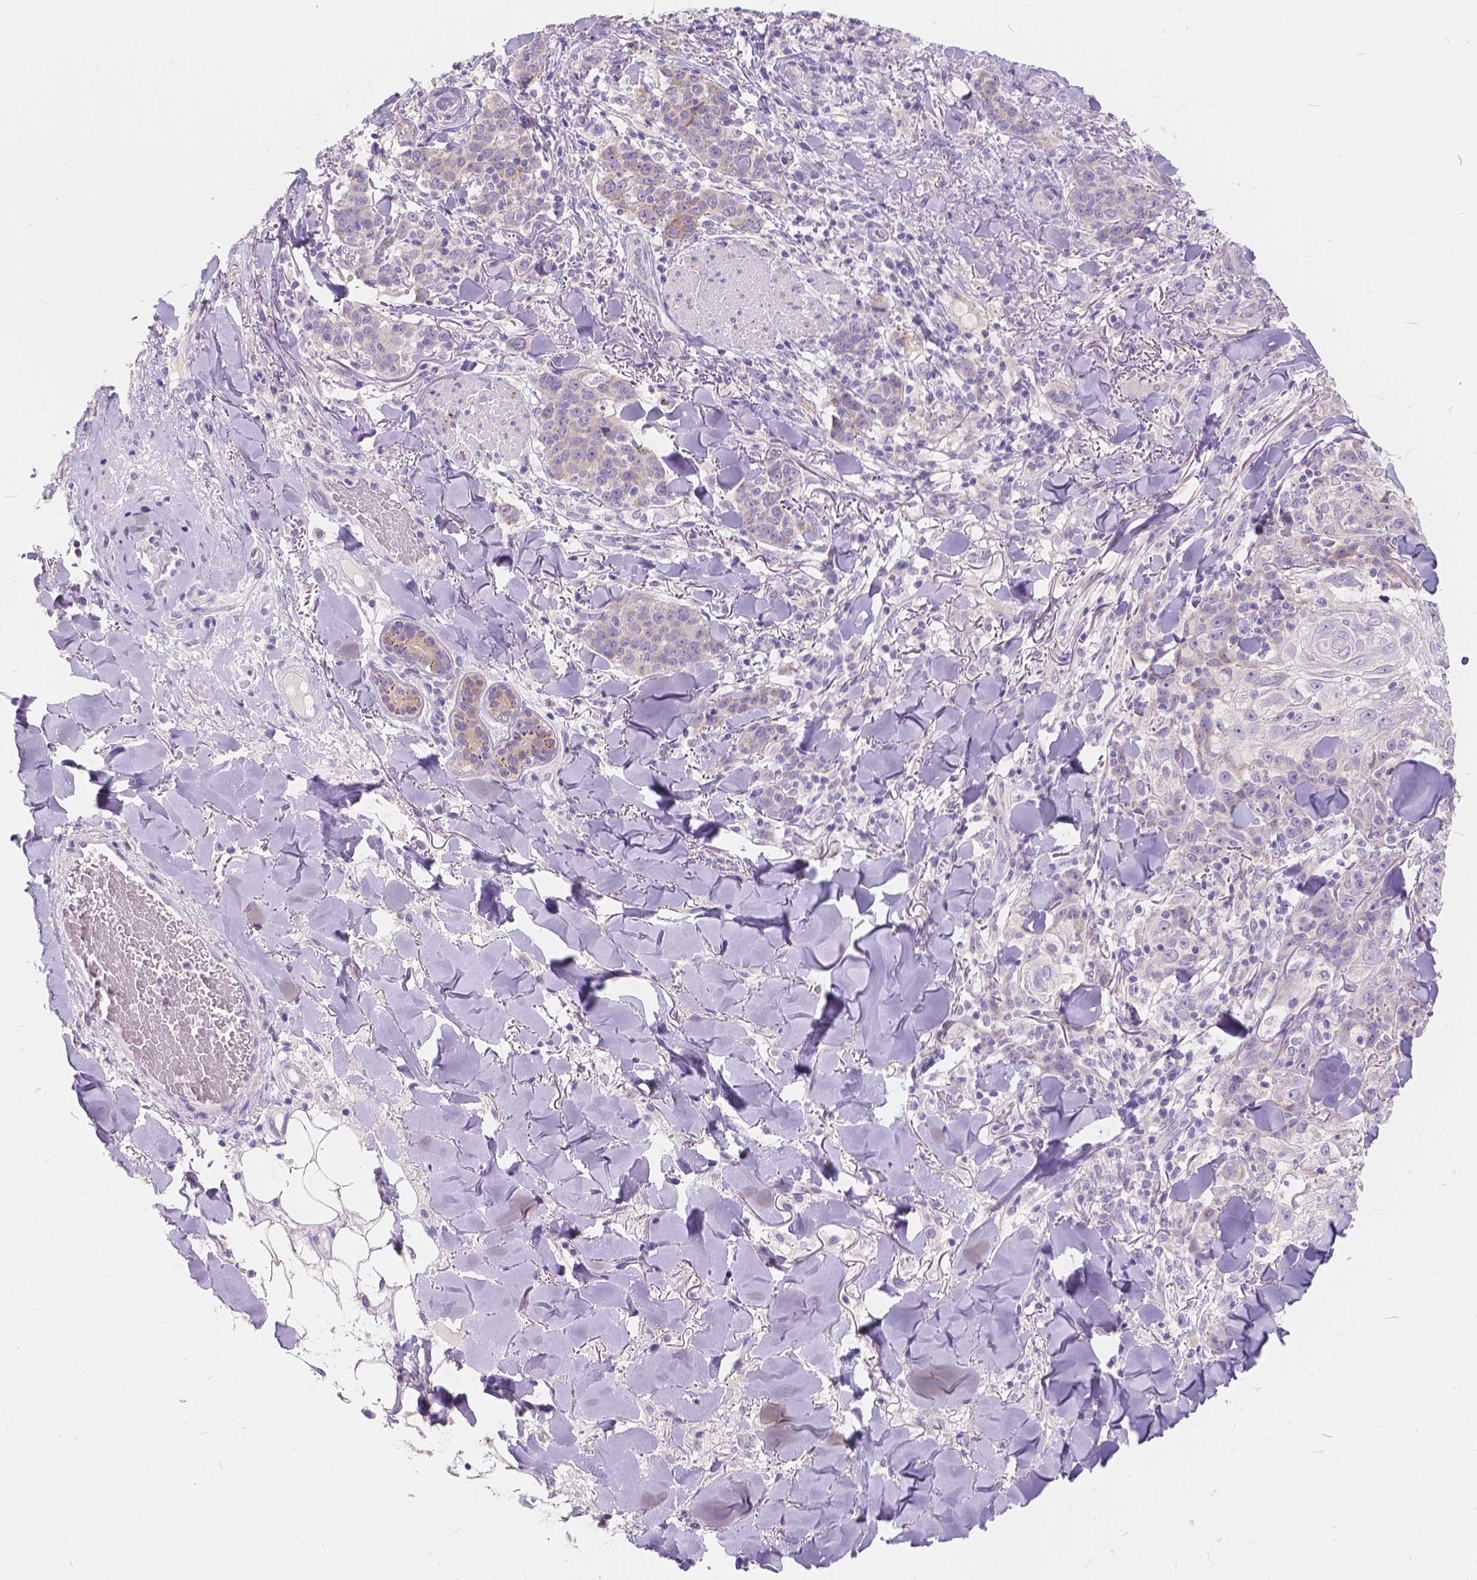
{"staining": {"intensity": "weak", "quantity": "<25%", "location": "cytoplasmic/membranous"}, "tissue": "skin cancer", "cell_type": "Tumor cells", "image_type": "cancer", "snomed": [{"axis": "morphology", "description": "Normal tissue, NOS"}, {"axis": "morphology", "description": "Squamous cell carcinoma, NOS"}, {"axis": "topography", "description": "Skin"}], "caption": "Immunohistochemical staining of skin cancer shows no significant positivity in tumor cells.", "gene": "PEX11G", "patient": {"sex": "female", "age": 83}}